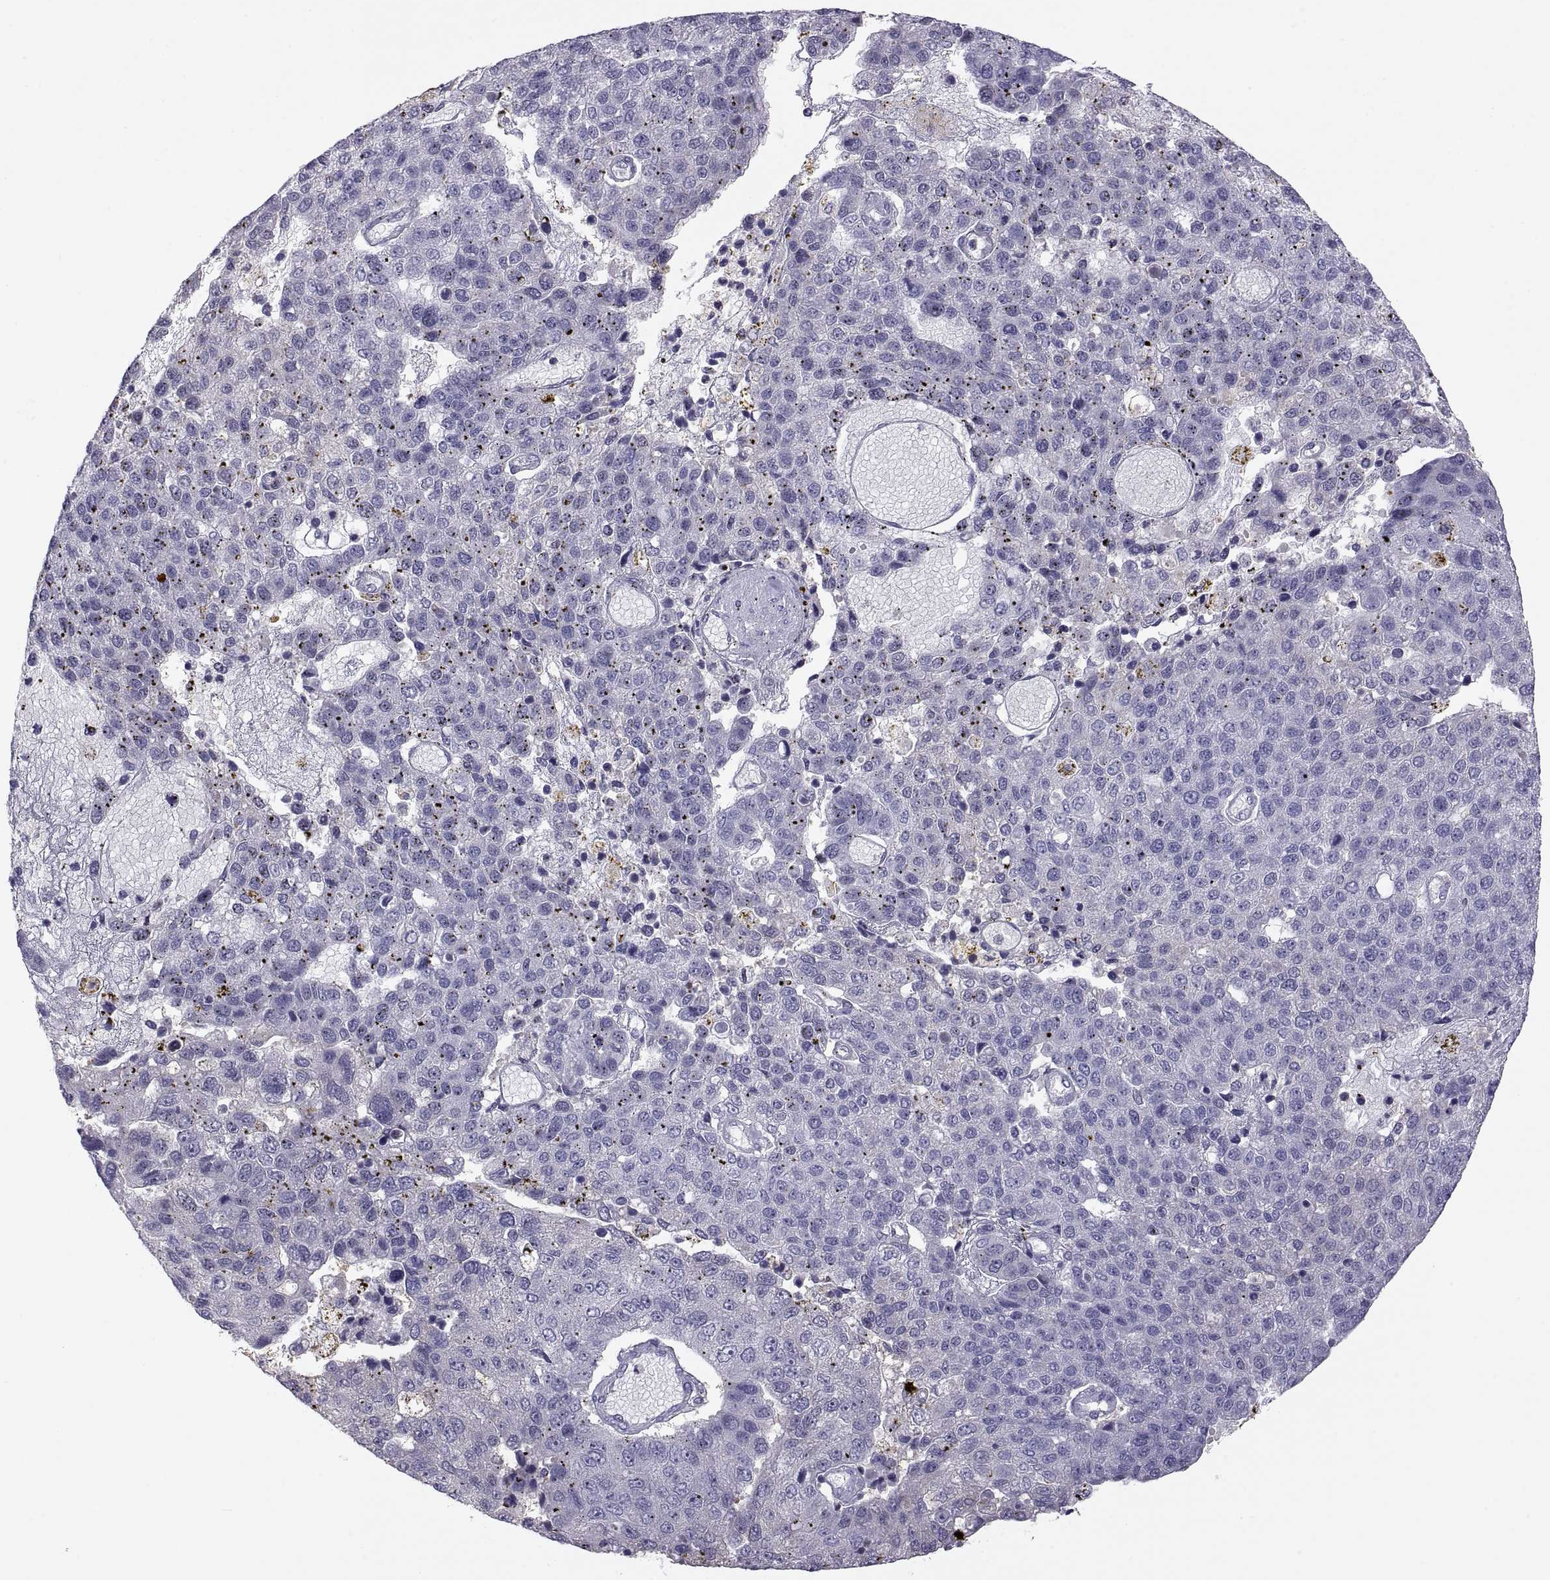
{"staining": {"intensity": "negative", "quantity": "none", "location": "none"}, "tissue": "pancreatic cancer", "cell_type": "Tumor cells", "image_type": "cancer", "snomed": [{"axis": "morphology", "description": "Adenocarcinoma, NOS"}, {"axis": "topography", "description": "Pancreas"}], "caption": "Tumor cells show no significant staining in adenocarcinoma (pancreatic).", "gene": "FGF9", "patient": {"sex": "female", "age": 61}}